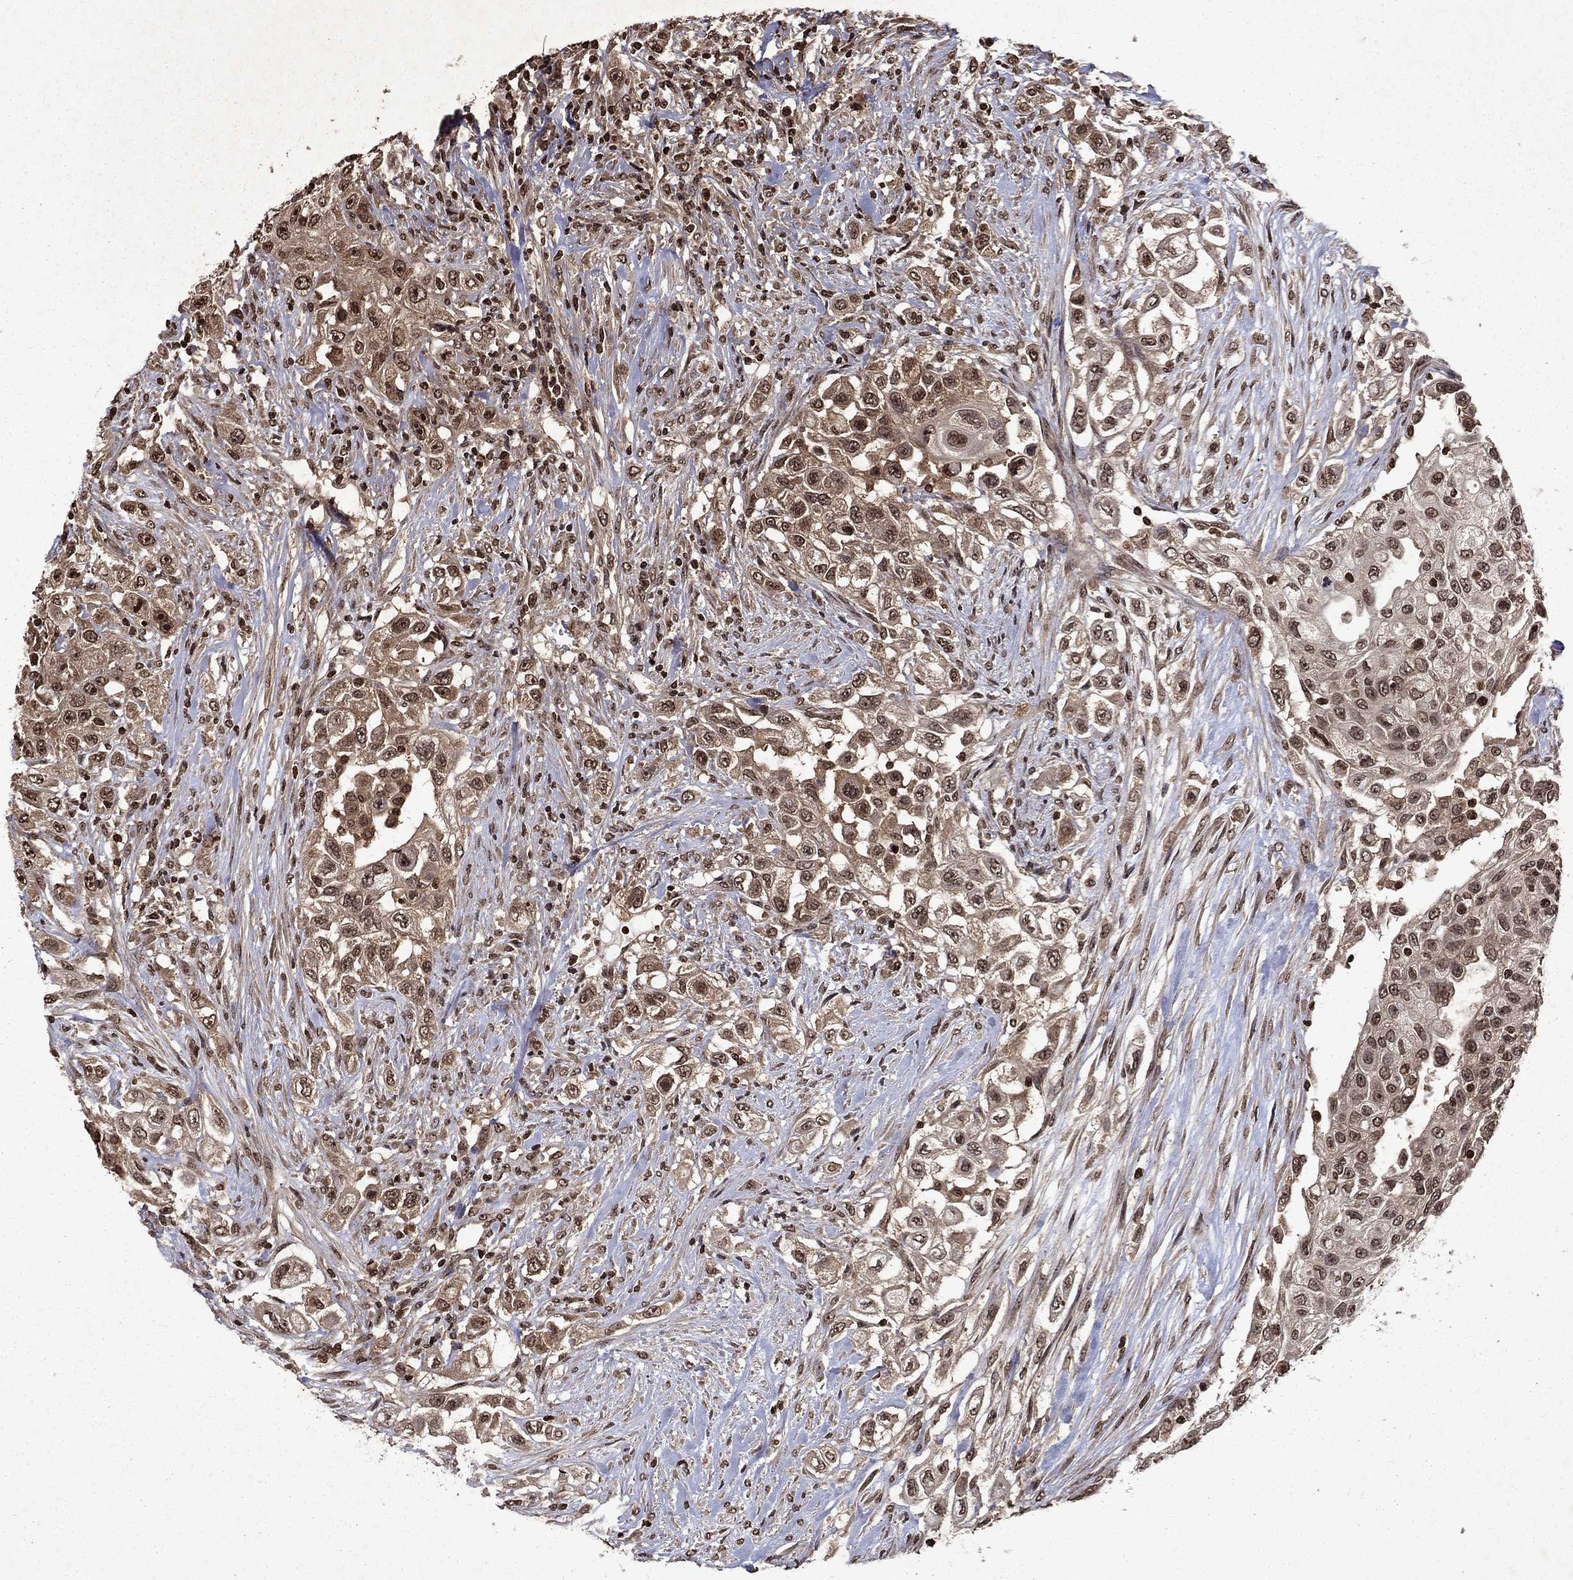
{"staining": {"intensity": "moderate", "quantity": ">75%", "location": "cytoplasmic/membranous,nuclear"}, "tissue": "urothelial cancer", "cell_type": "Tumor cells", "image_type": "cancer", "snomed": [{"axis": "morphology", "description": "Urothelial carcinoma, High grade"}, {"axis": "topography", "description": "Urinary bladder"}], "caption": "Immunohistochemistry staining of urothelial carcinoma (high-grade), which shows medium levels of moderate cytoplasmic/membranous and nuclear positivity in approximately >75% of tumor cells indicating moderate cytoplasmic/membranous and nuclear protein expression. The staining was performed using DAB (3,3'-diaminobenzidine) (brown) for protein detection and nuclei were counterstained in hematoxylin (blue).", "gene": "PIN4", "patient": {"sex": "female", "age": 56}}